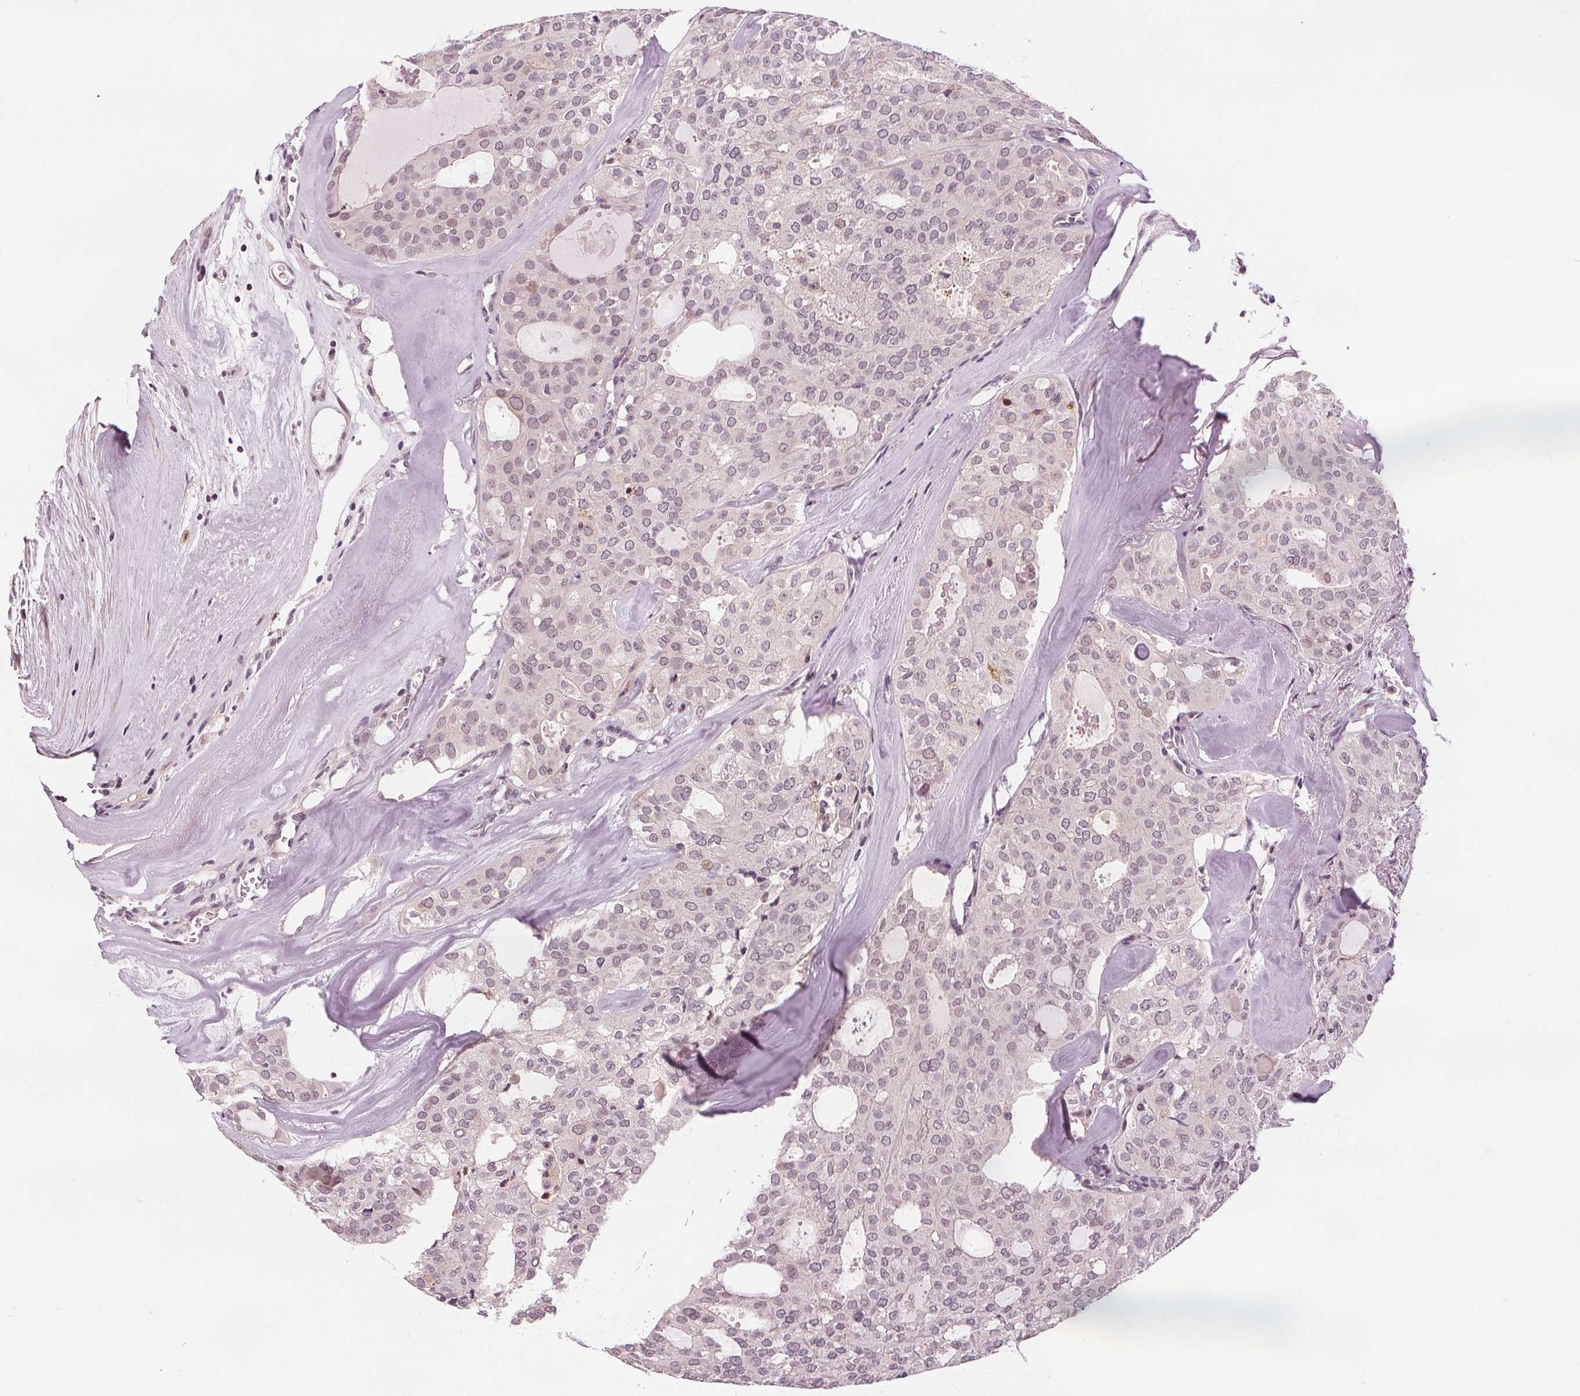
{"staining": {"intensity": "negative", "quantity": "none", "location": "none"}, "tissue": "thyroid cancer", "cell_type": "Tumor cells", "image_type": "cancer", "snomed": [{"axis": "morphology", "description": "Follicular adenoma carcinoma, NOS"}, {"axis": "topography", "description": "Thyroid gland"}], "caption": "Immunohistochemical staining of human thyroid follicular adenoma carcinoma displays no significant expression in tumor cells.", "gene": "SLC34A1", "patient": {"sex": "male", "age": 75}}